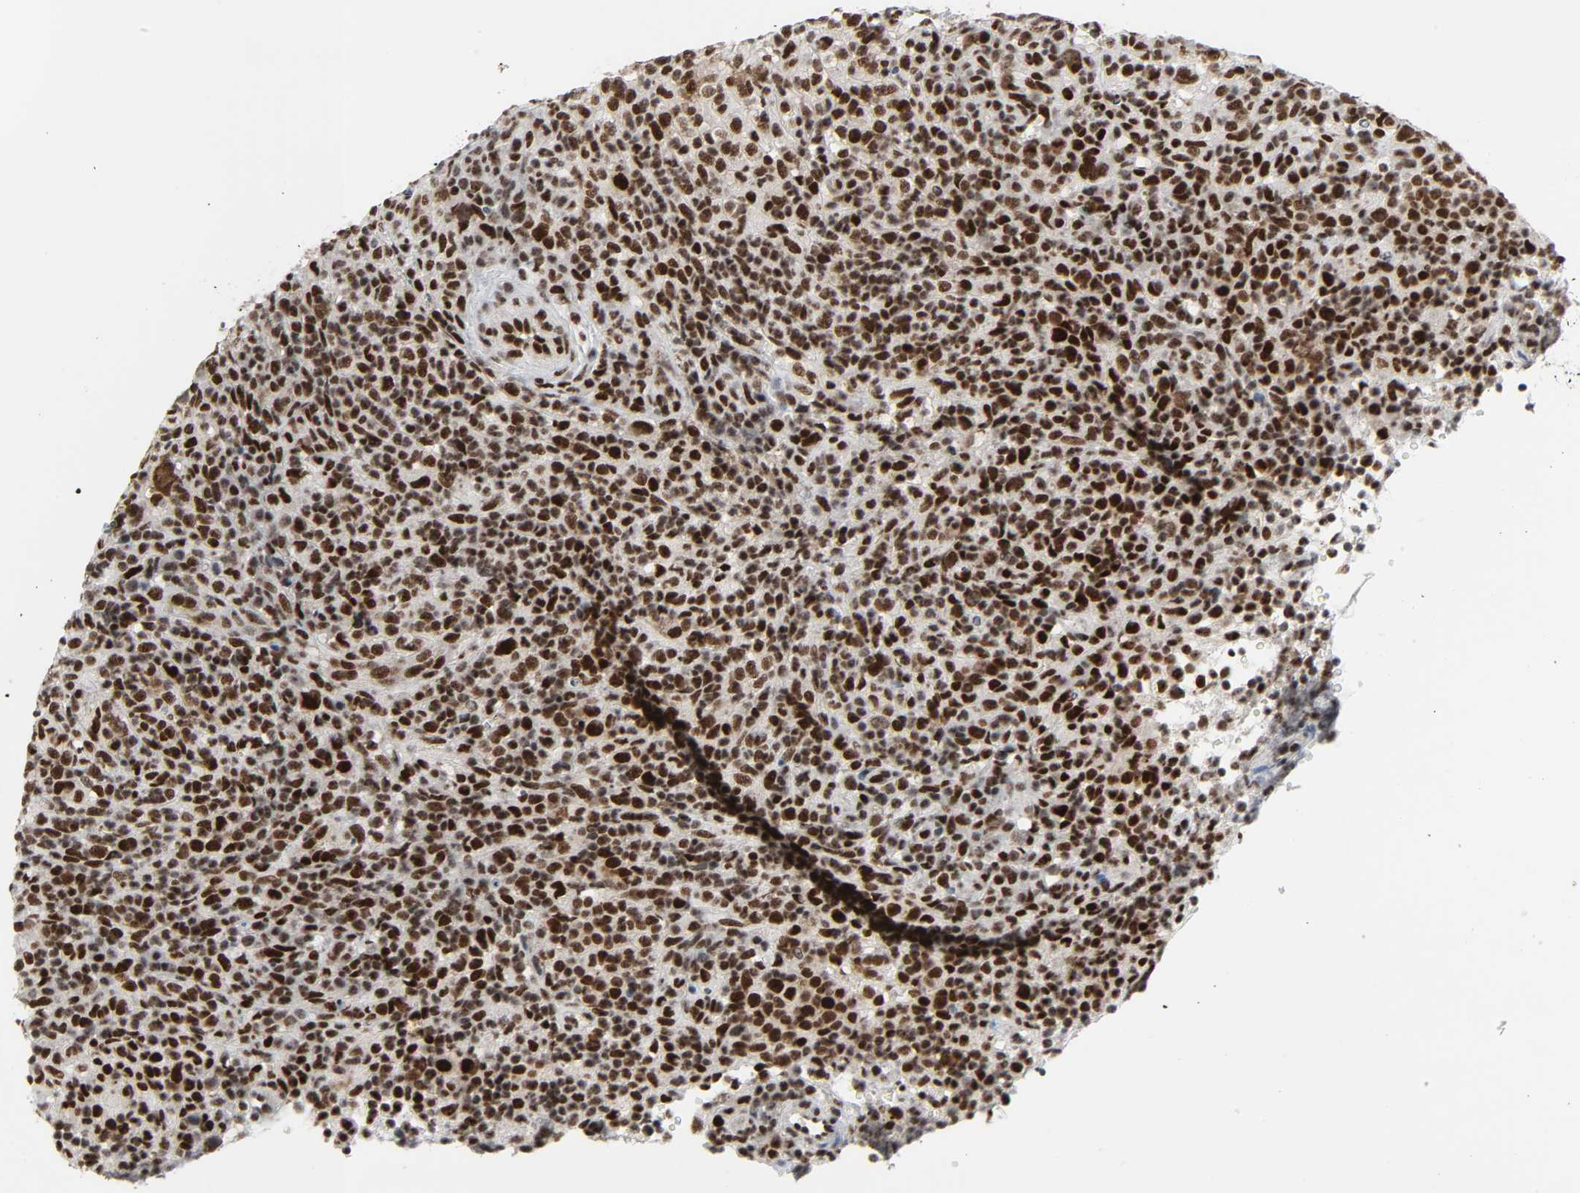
{"staining": {"intensity": "strong", "quantity": ">75%", "location": "nuclear"}, "tissue": "lymphoma", "cell_type": "Tumor cells", "image_type": "cancer", "snomed": [{"axis": "morphology", "description": "Malignant lymphoma, non-Hodgkin's type, High grade"}, {"axis": "topography", "description": "Lymph node"}], "caption": "The image displays a brown stain indicating the presence of a protein in the nuclear of tumor cells in lymphoma.", "gene": "CDK7", "patient": {"sex": "female", "age": 76}}